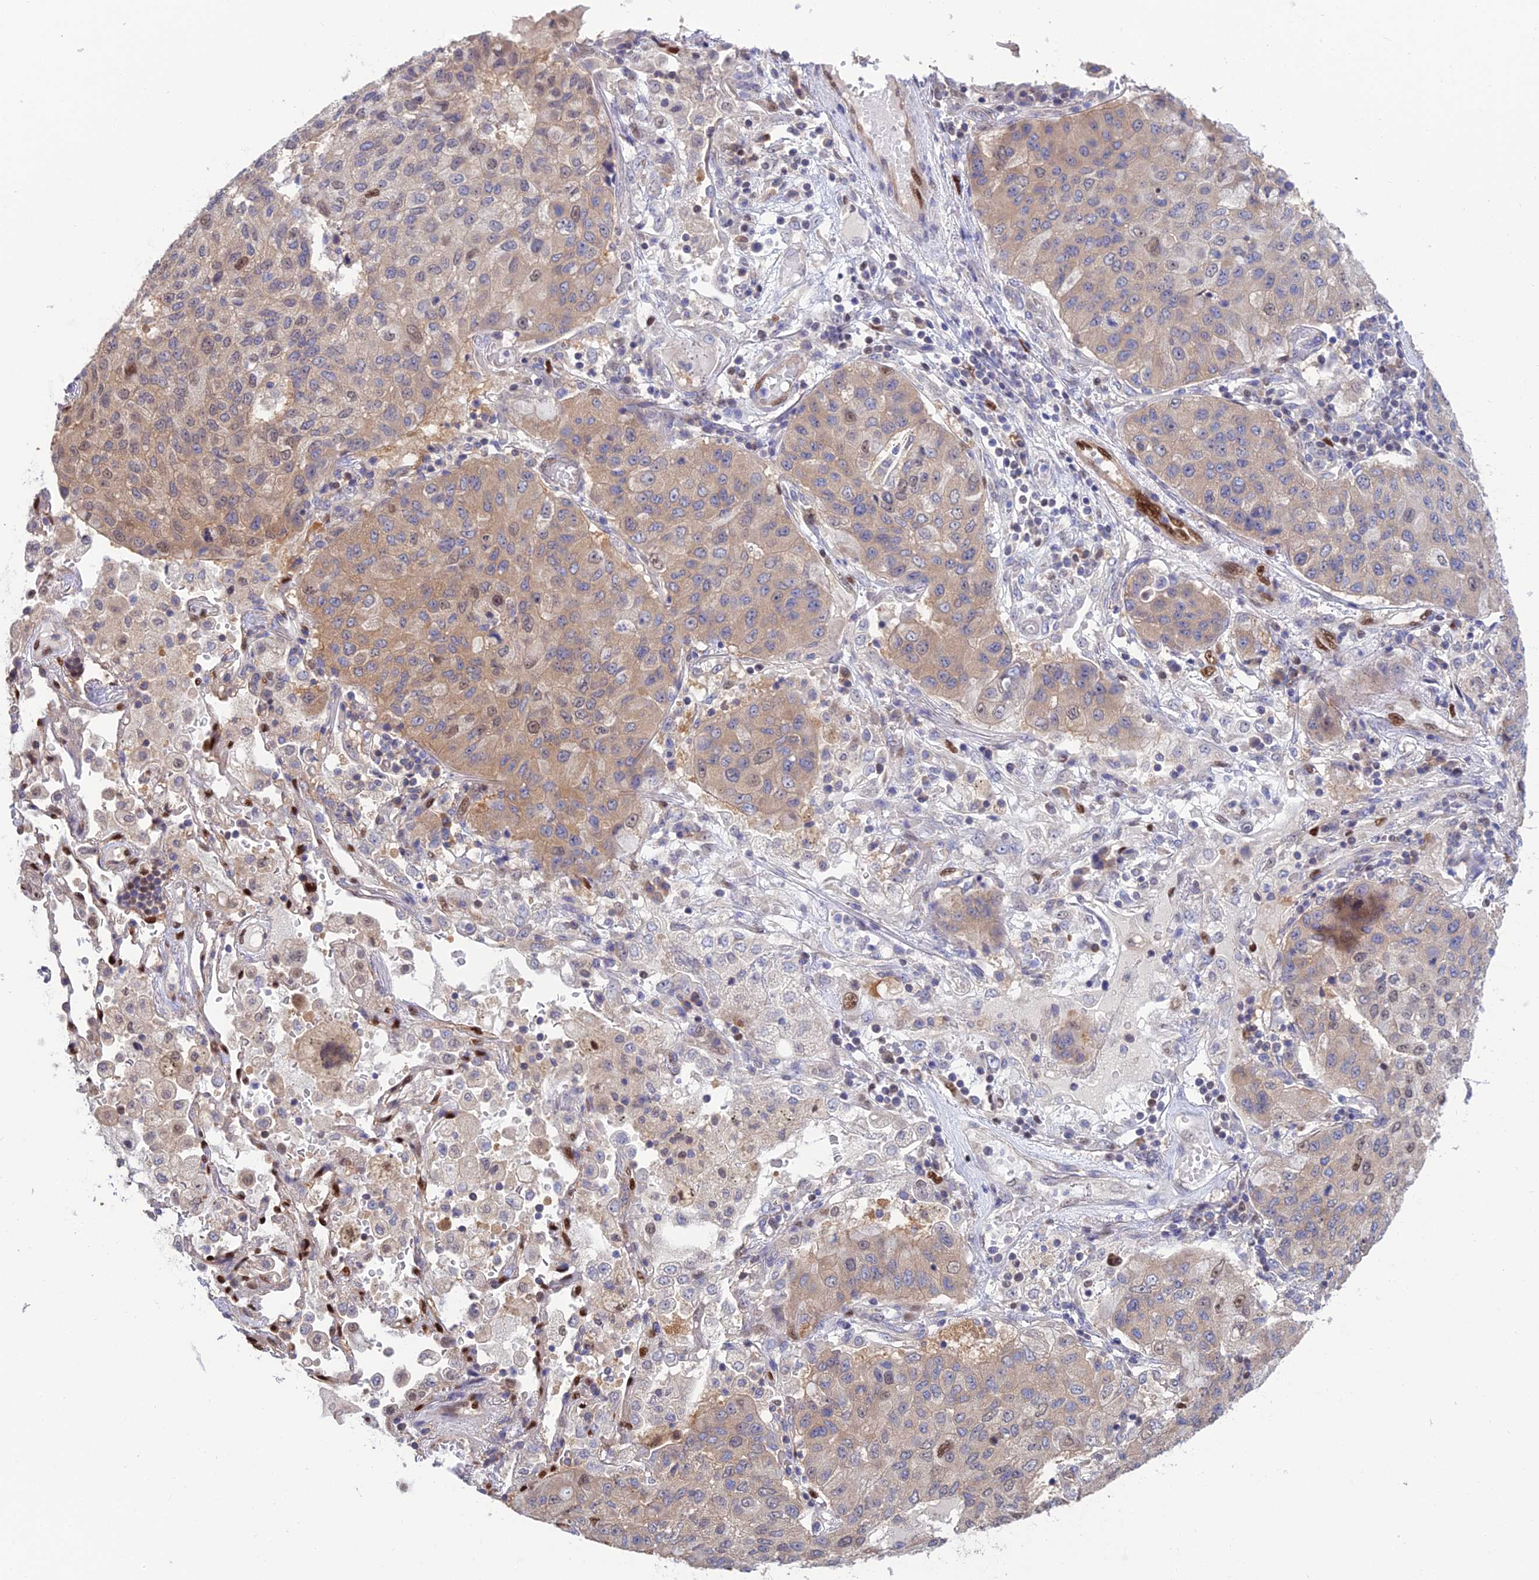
{"staining": {"intensity": "moderate", "quantity": "<25%", "location": "cytoplasmic/membranous"}, "tissue": "lung cancer", "cell_type": "Tumor cells", "image_type": "cancer", "snomed": [{"axis": "morphology", "description": "Squamous cell carcinoma, NOS"}, {"axis": "topography", "description": "Lung"}], "caption": "Protein analysis of lung cancer (squamous cell carcinoma) tissue demonstrates moderate cytoplasmic/membranous staining in about <25% of tumor cells.", "gene": "DNPEP", "patient": {"sex": "male", "age": 74}}